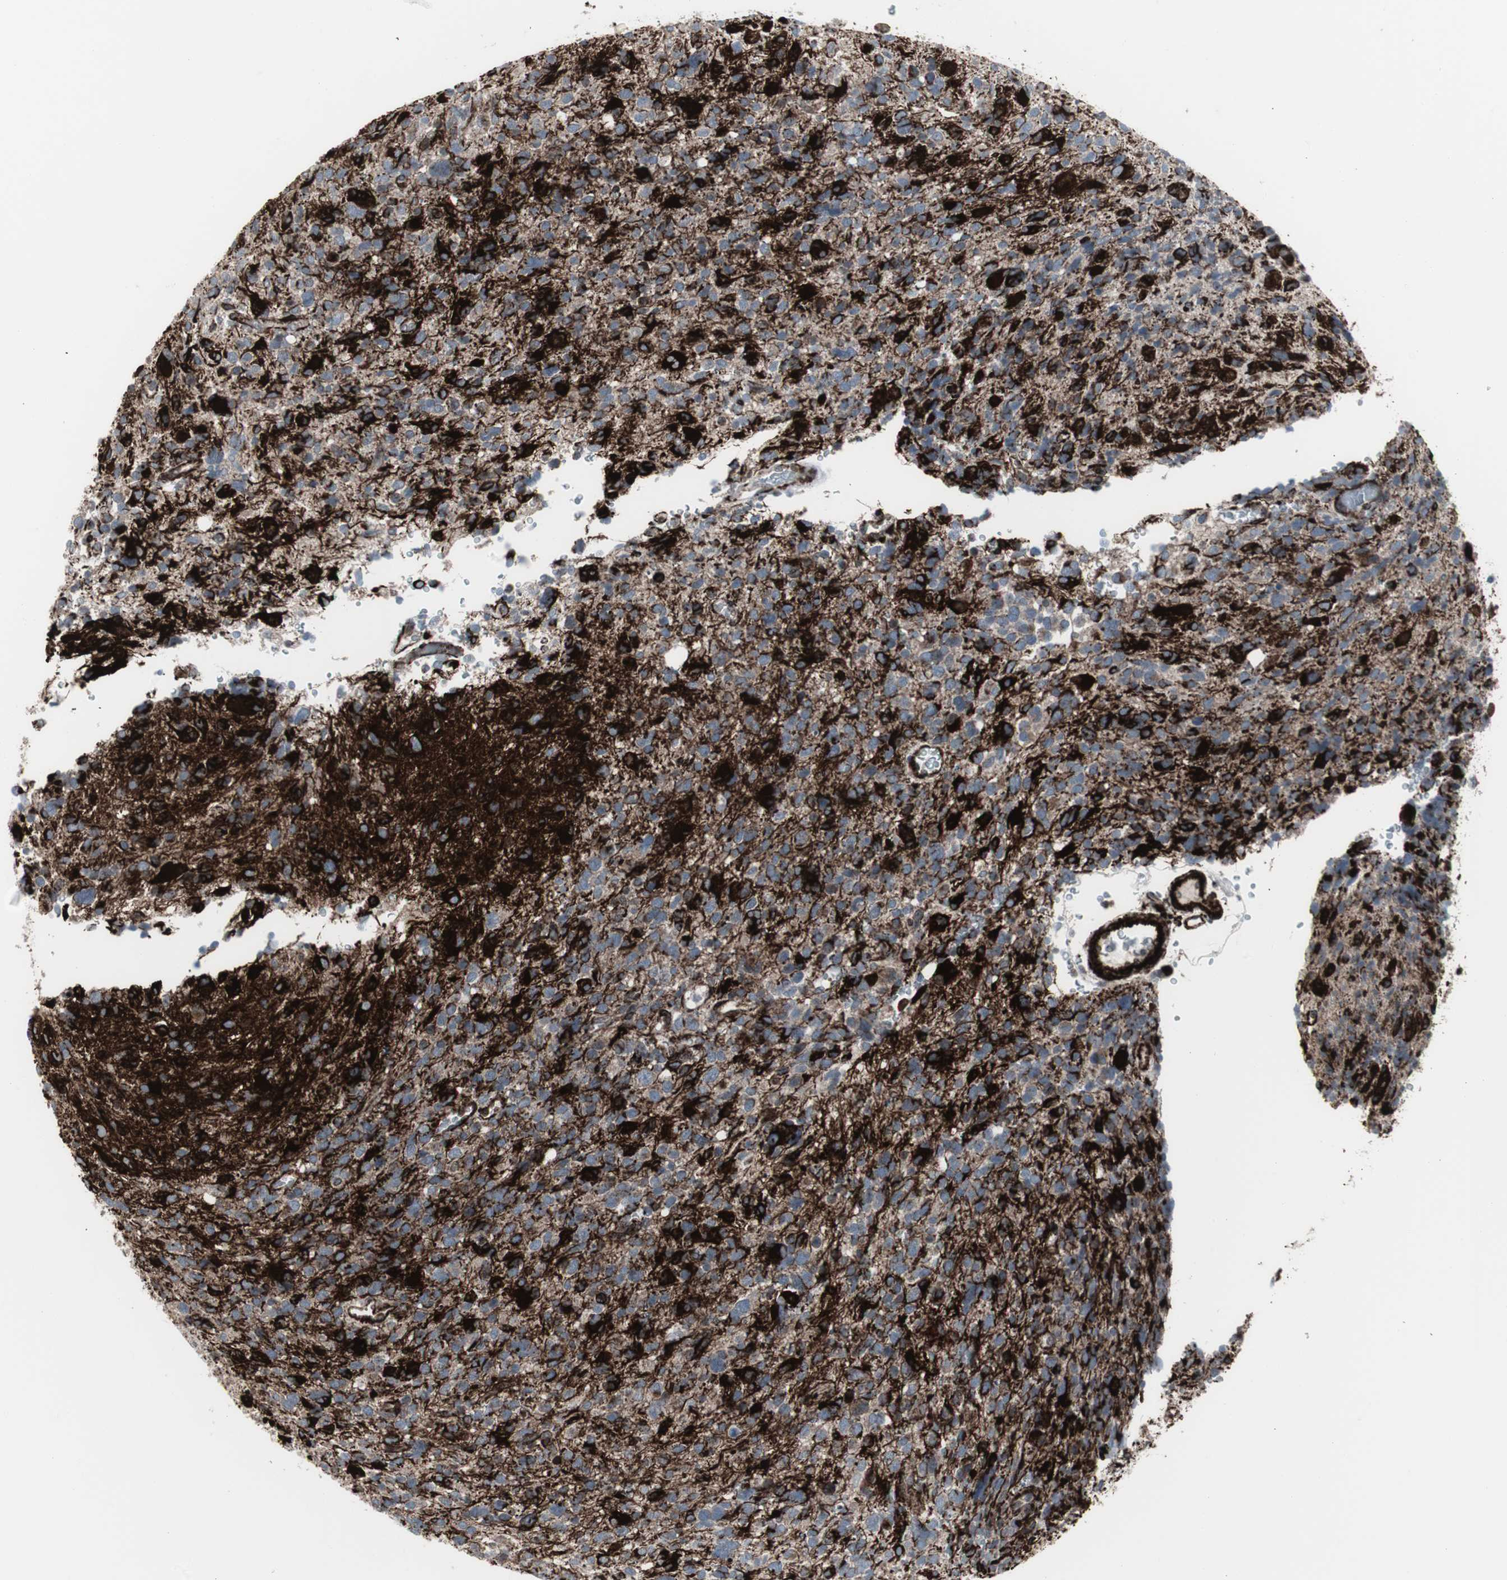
{"staining": {"intensity": "strong", "quantity": "25%-75%", "location": "cytoplasmic/membranous"}, "tissue": "glioma", "cell_type": "Tumor cells", "image_type": "cancer", "snomed": [{"axis": "morphology", "description": "Glioma, malignant, High grade"}, {"axis": "topography", "description": "Brain"}], "caption": "Immunohistochemical staining of human glioma demonstrates high levels of strong cytoplasmic/membranous expression in approximately 25%-75% of tumor cells.", "gene": "PDGFA", "patient": {"sex": "male", "age": 48}}